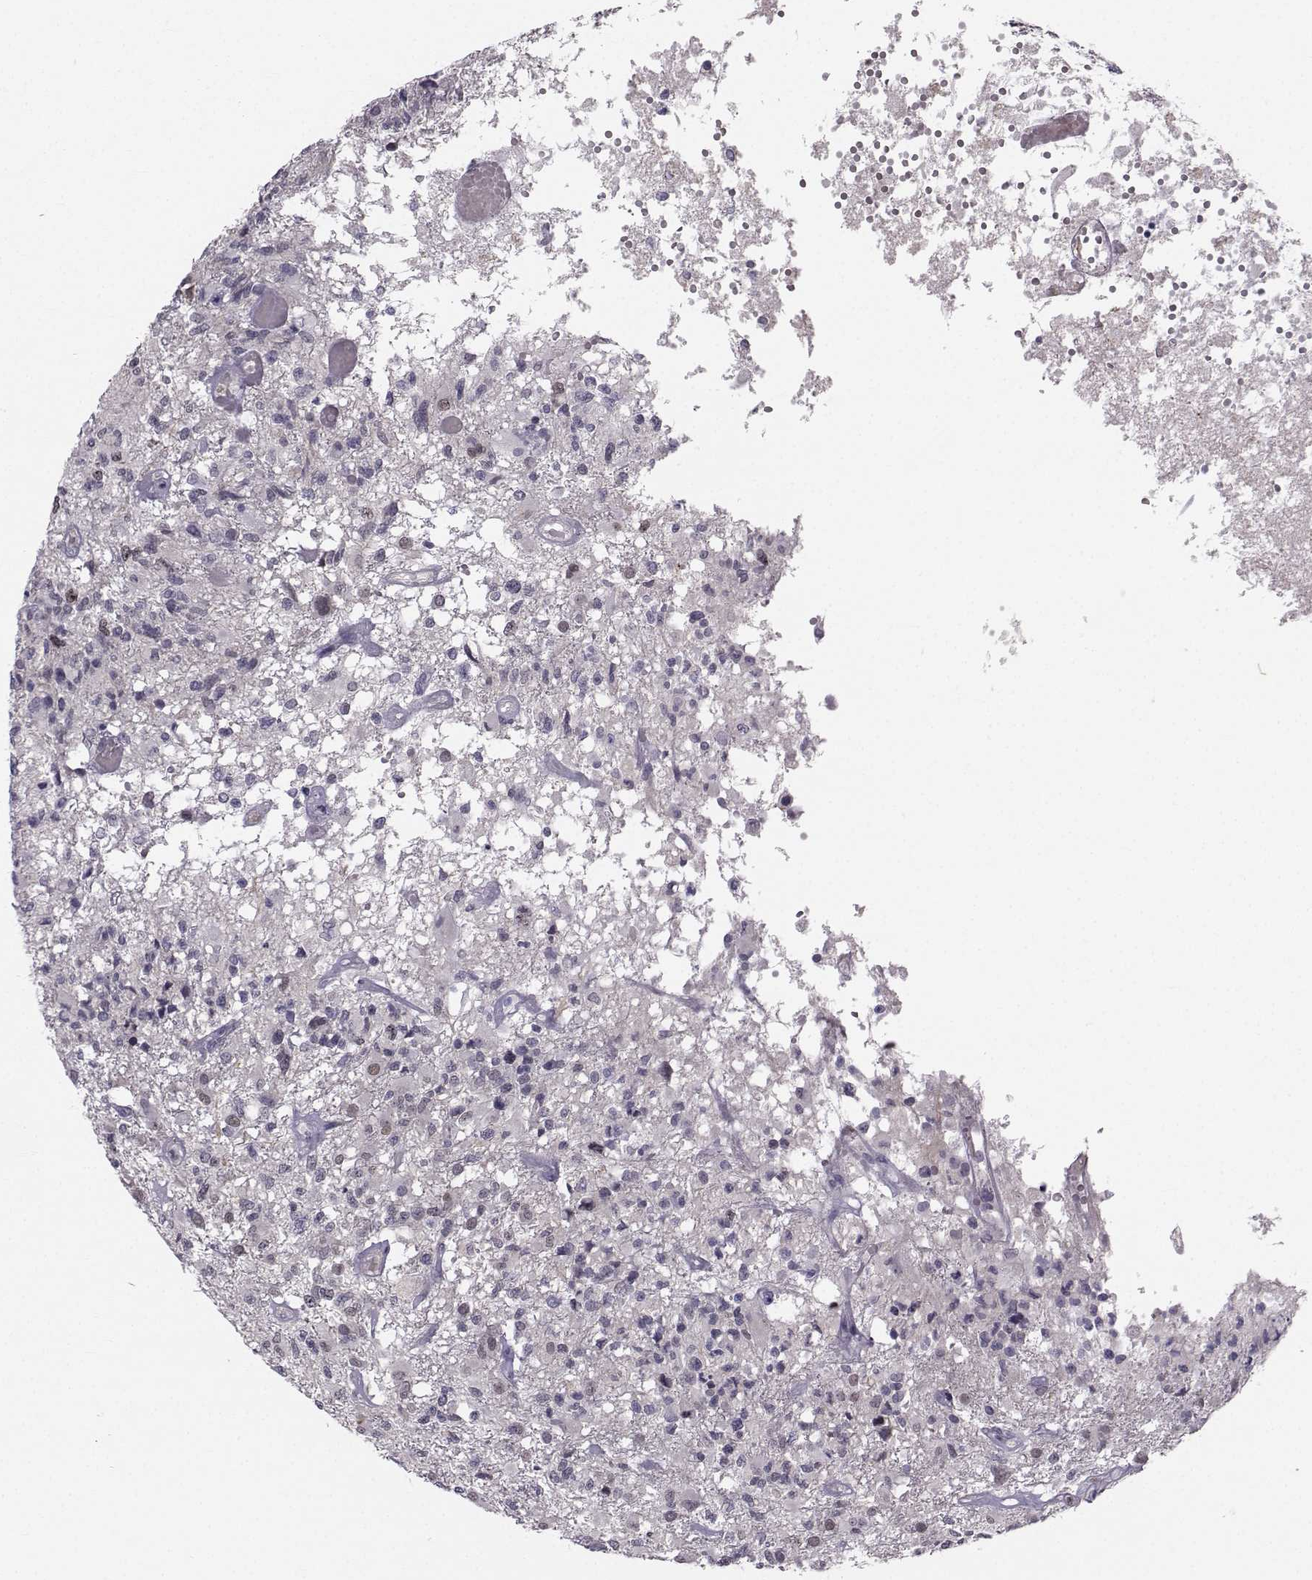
{"staining": {"intensity": "weak", "quantity": "<25%", "location": "nuclear"}, "tissue": "glioma", "cell_type": "Tumor cells", "image_type": "cancer", "snomed": [{"axis": "morphology", "description": "Glioma, malignant, High grade"}, {"axis": "topography", "description": "Brain"}], "caption": "This is a image of IHC staining of malignant glioma (high-grade), which shows no expression in tumor cells.", "gene": "LRP8", "patient": {"sex": "female", "age": 63}}